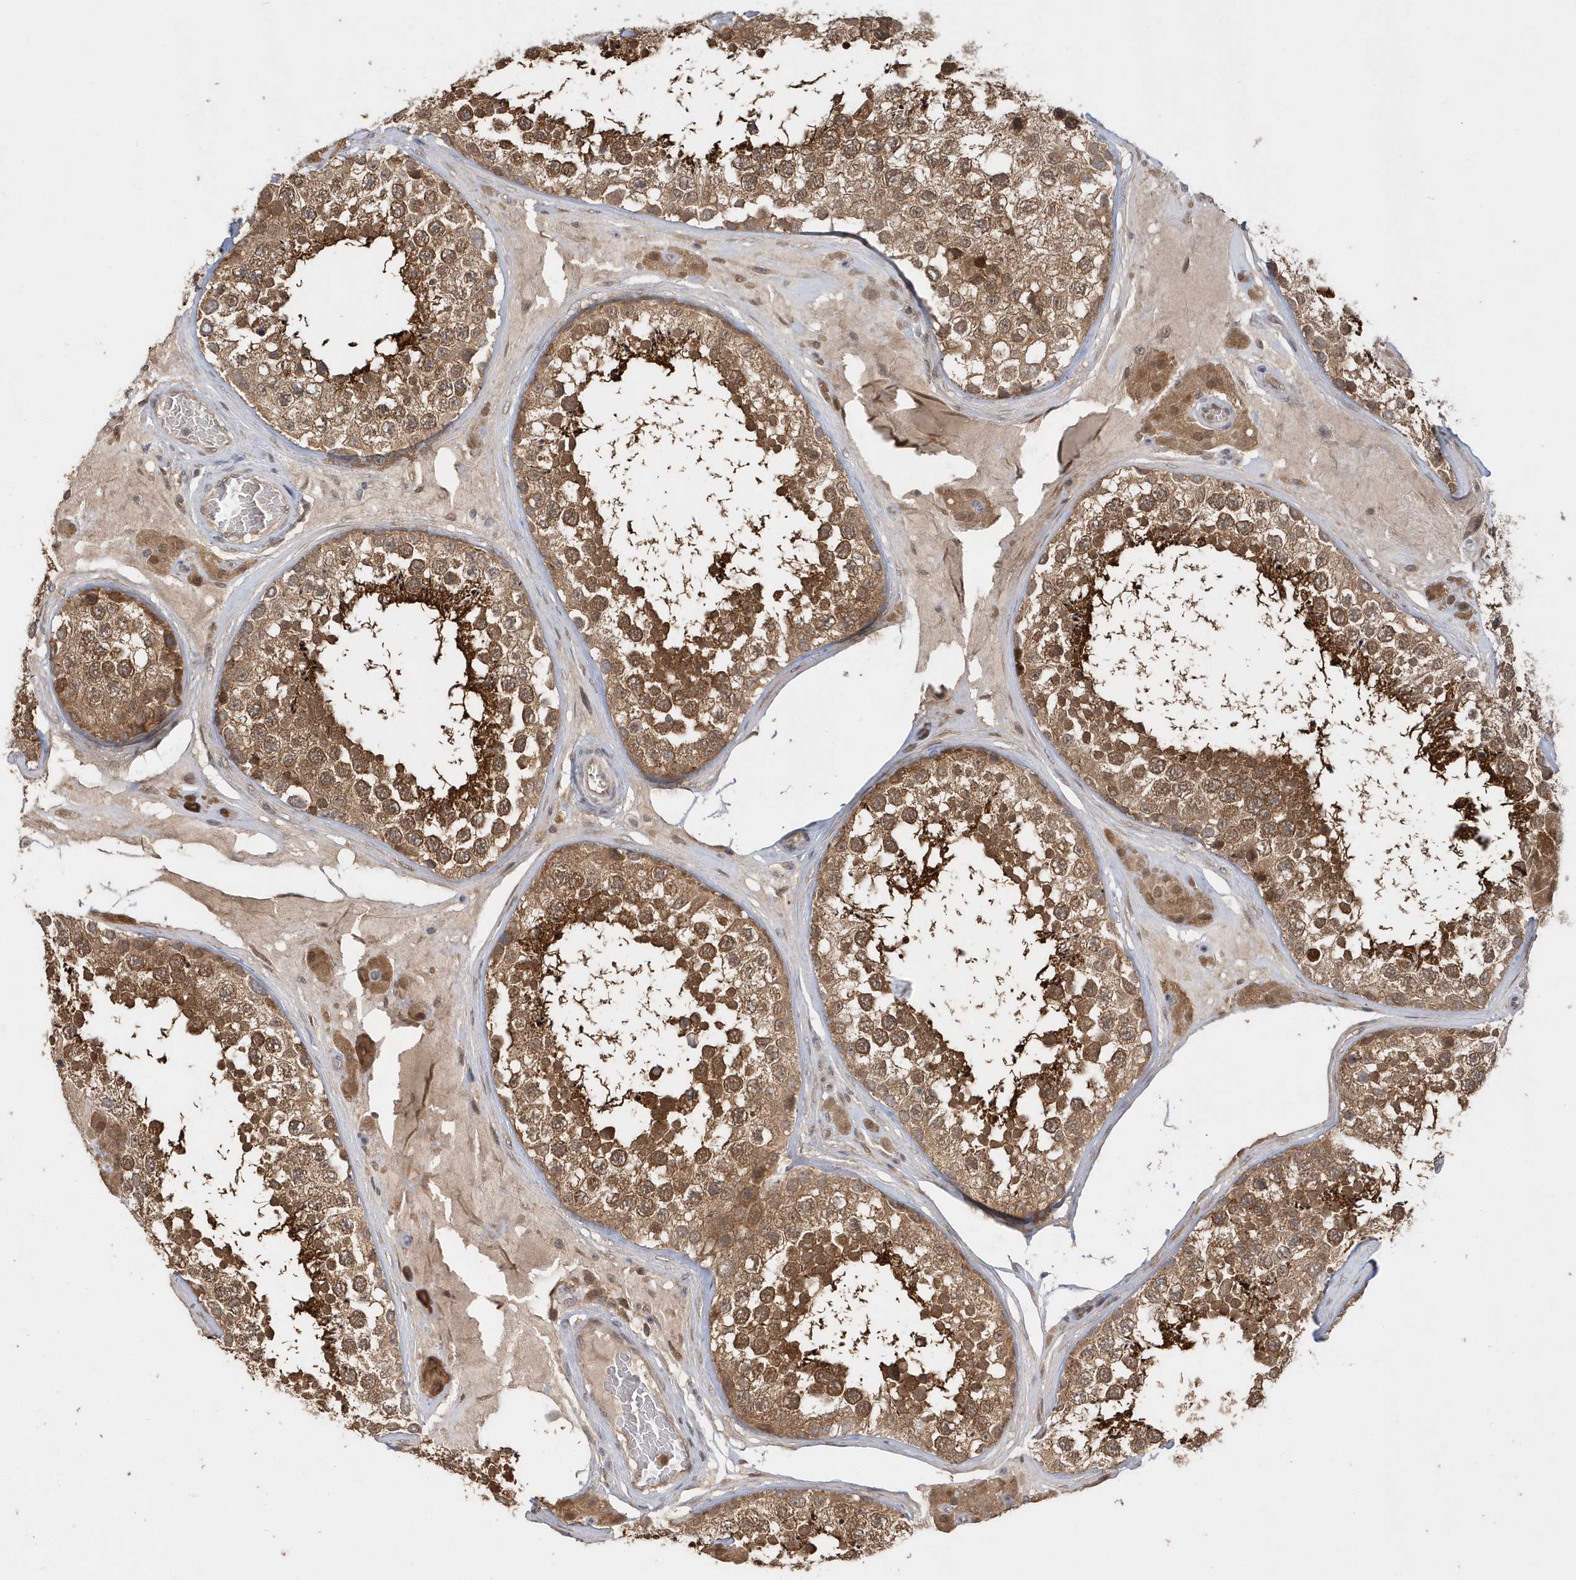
{"staining": {"intensity": "moderate", "quantity": ">75%", "location": "cytoplasmic/membranous"}, "tissue": "testis", "cell_type": "Cells in seminiferous ducts", "image_type": "normal", "snomed": [{"axis": "morphology", "description": "Normal tissue, NOS"}, {"axis": "topography", "description": "Testis"}], "caption": "Immunohistochemical staining of normal testis shows moderate cytoplasmic/membranous protein positivity in about >75% of cells in seminiferous ducts. The staining is performed using DAB brown chromogen to label protein expression. The nuclei are counter-stained blue using hematoxylin.", "gene": "RPEL1", "patient": {"sex": "male", "age": 46}}